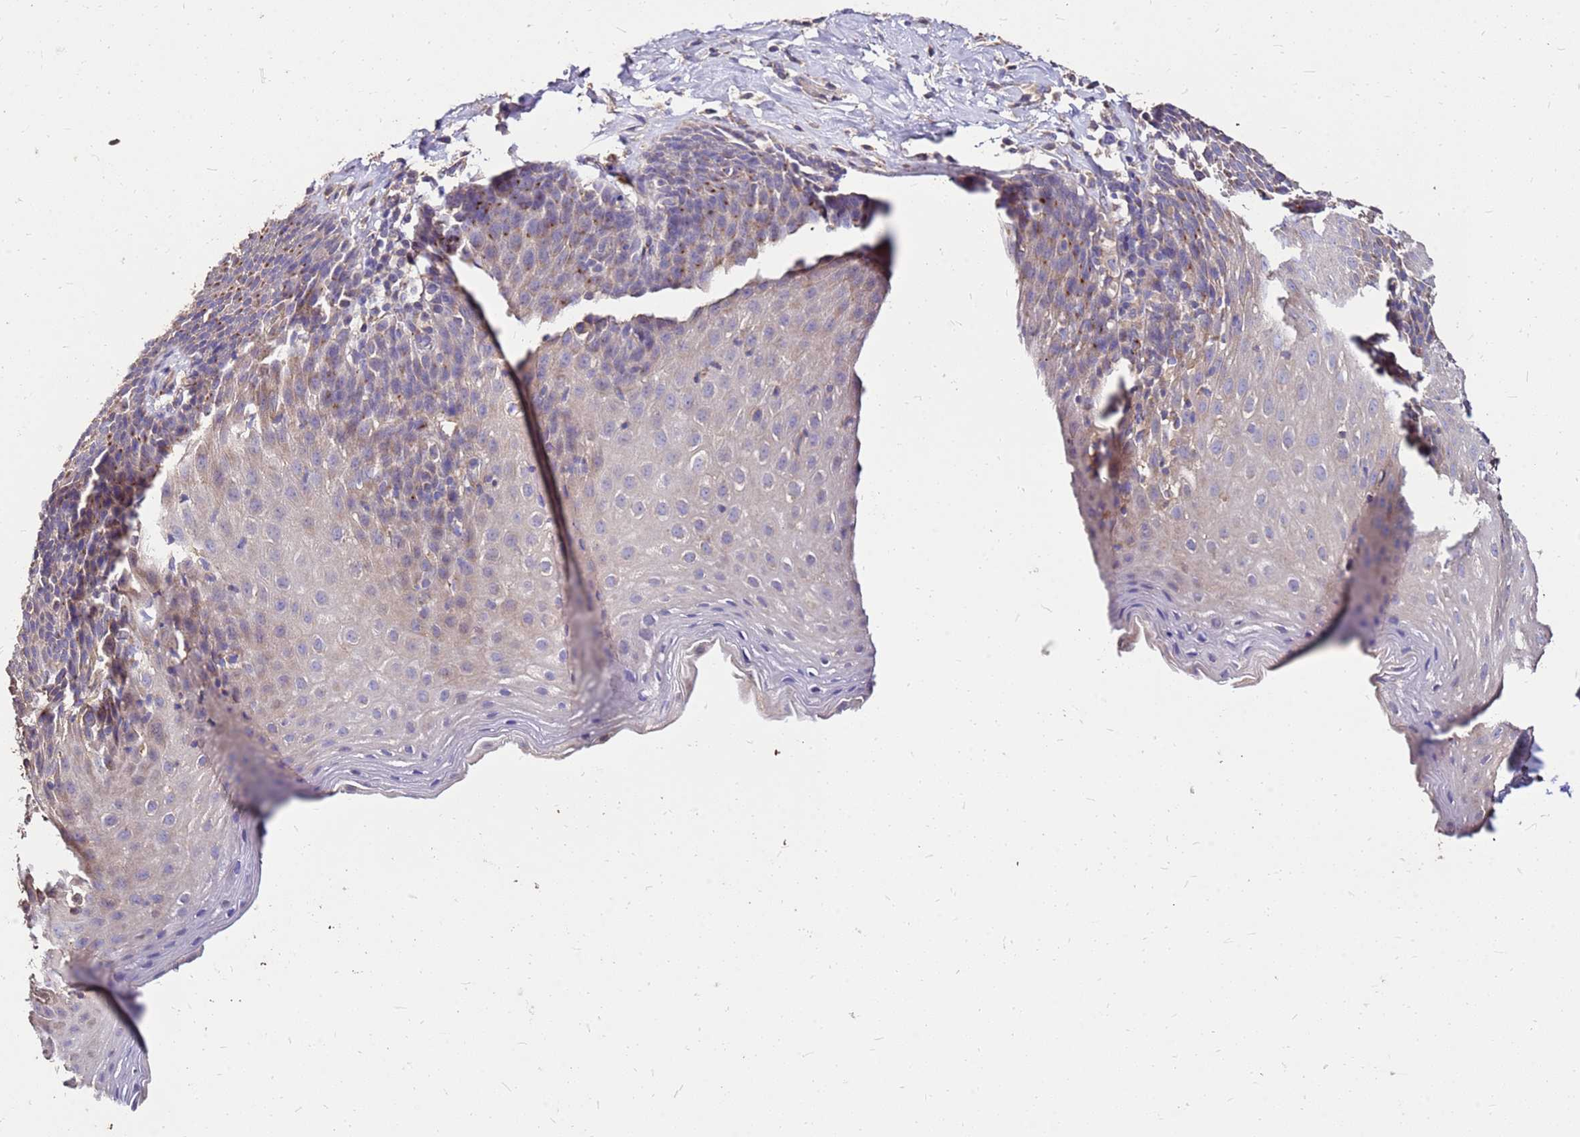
{"staining": {"intensity": "moderate", "quantity": "<25%", "location": "cytoplasmic/membranous"}, "tissue": "esophagus", "cell_type": "Squamous epithelial cells", "image_type": "normal", "snomed": [{"axis": "morphology", "description": "Normal tissue, NOS"}, {"axis": "topography", "description": "Esophagus"}], "caption": "IHC of normal human esophagus exhibits low levels of moderate cytoplasmic/membranous expression in about <25% of squamous epithelial cells. (DAB (3,3'-diaminobenzidine) IHC, brown staining for protein, blue staining for nuclei).", "gene": "EXD3", "patient": {"sex": "female", "age": 61}}